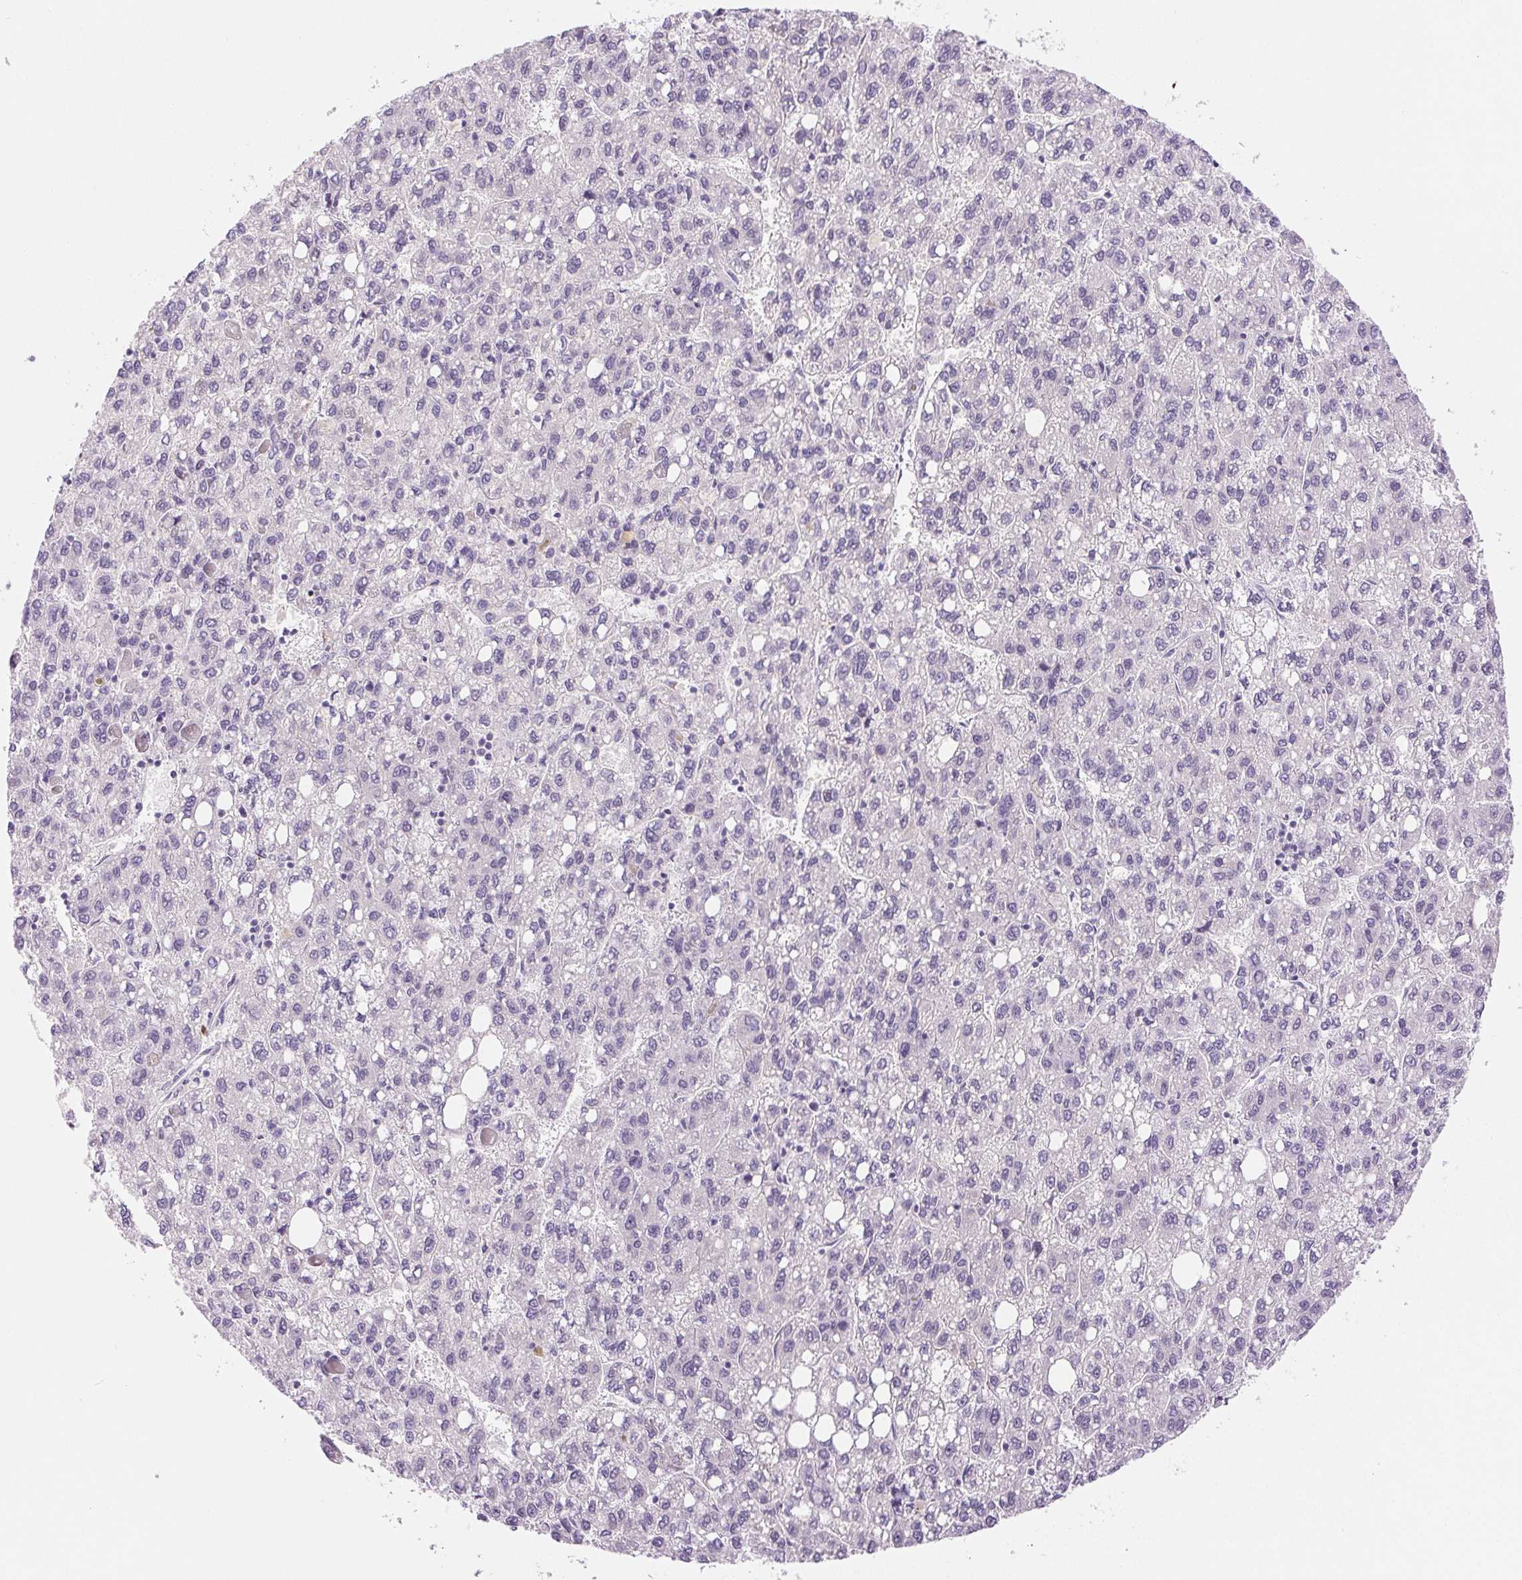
{"staining": {"intensity": "negative", "quantity": "none", "location": "none"}, "tissue": "liver cancer", "cell_type": "Tumor cells", "image_type": "cancer", "snomed": [{"axis": "morphology", "description": "Carcinoma, Hepatocellular, NOS"}, {"axis": "topography", "description": "Liver"}], "caption": "Immunohistochemistry (IHC) of liver cancer (hepatocellular carcinoma) displays no expression in tumor cells. (DAB immunohistochemistry visualized using brightfield microscopy, high magnification).", "gene": "IFIT1B", "patient": {"sex": "female", "age": 82}}